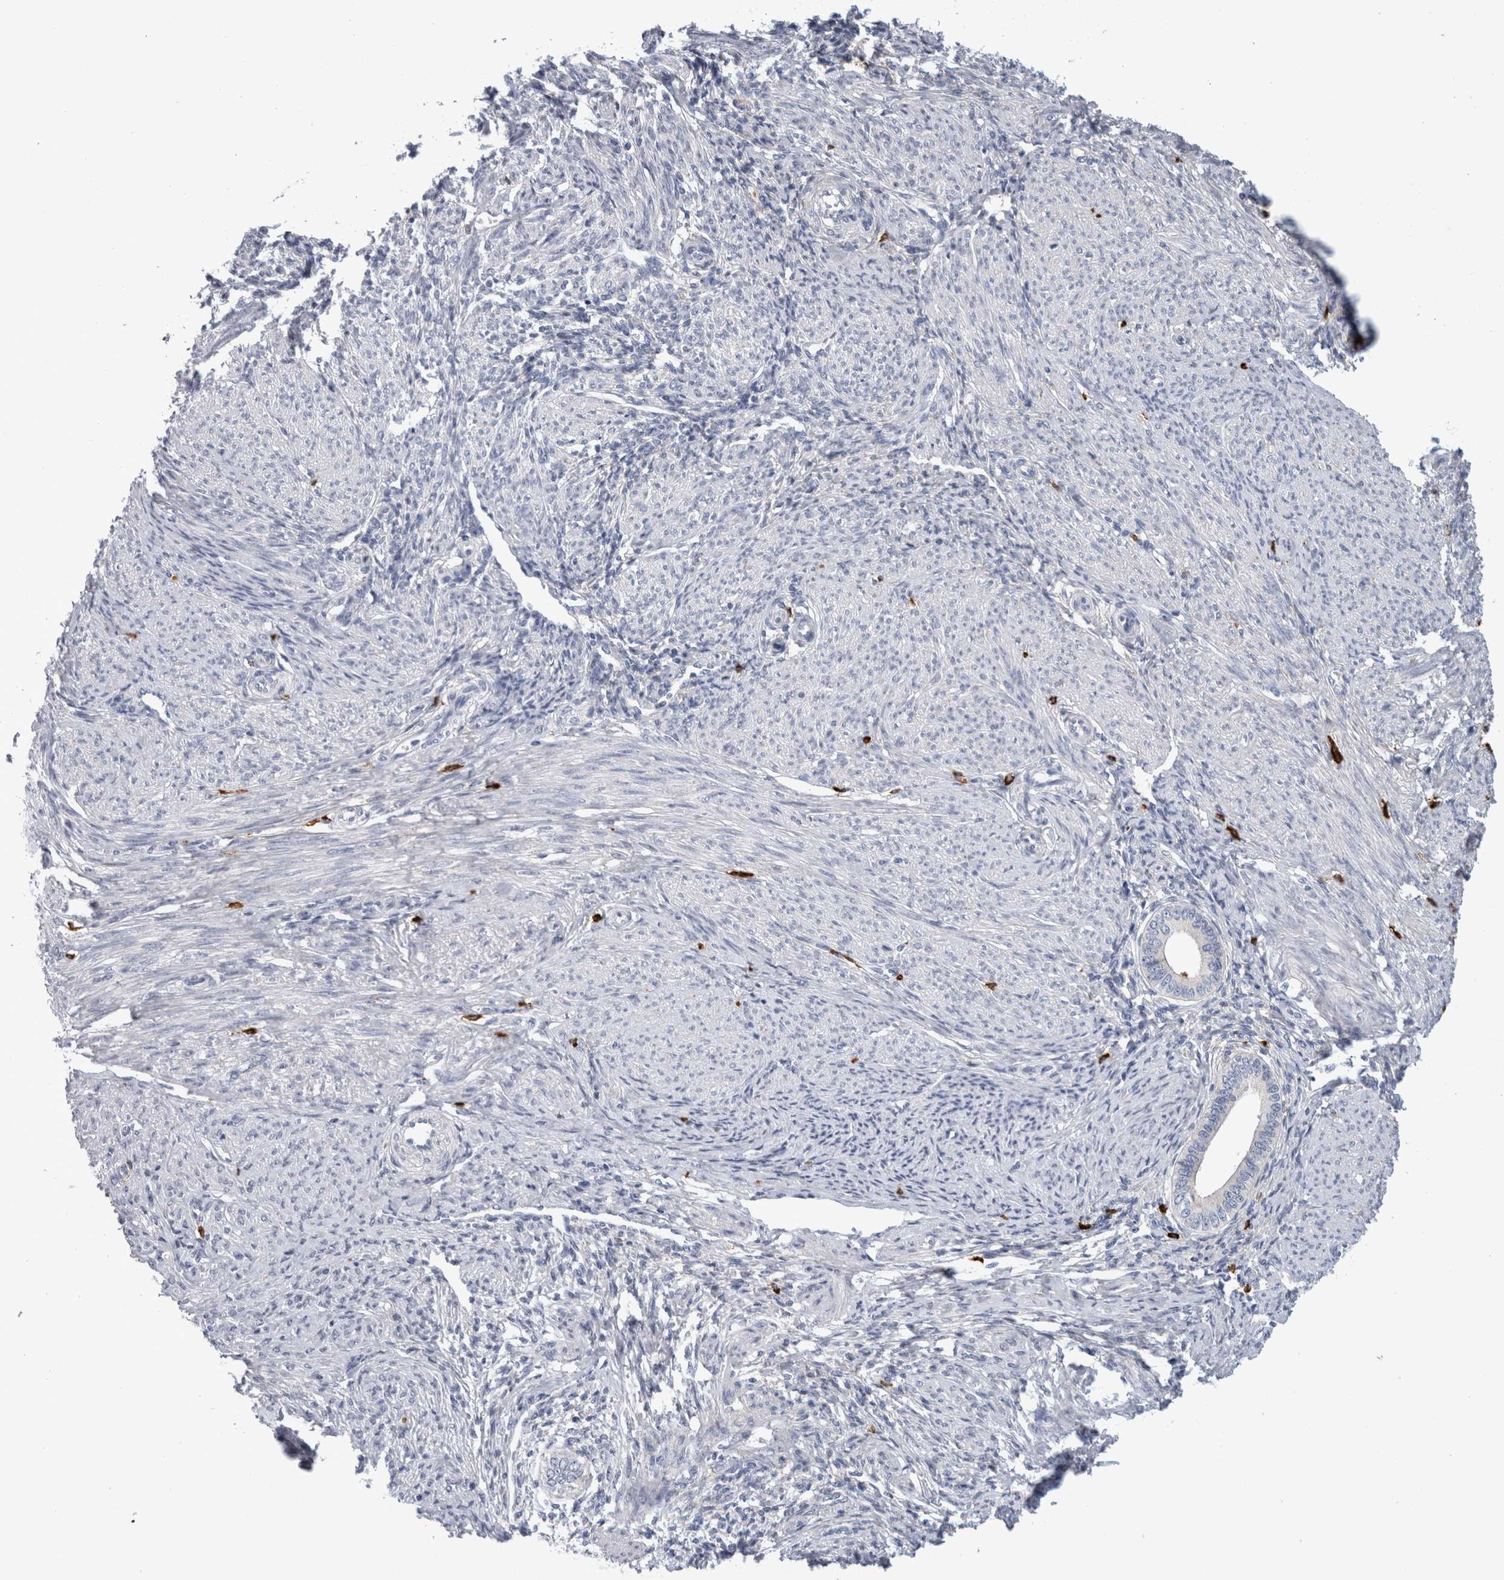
{"staining": {"intensity": "negative", "quantity": "none", "location": "none"}, "tissue": "endometrium", "cell_type": "Cells in endometrial stroma", "image_type": "normal", "snomed": [{"axis": "morphology", "description": "Normal tissue, NOS"}, {"axis": "topography", "description": "Endometrium"}], "caption": "An immunohistochemistry (IHC) histopathology image of unremarkable endometrium is shown. There is no staining in cells in endometrial stroma of endometrium. (DAB immunohistochemistry visualized using brightfield microscopy, high magnification).", "gene": "CD63", "patient": {"sex": "female", "age": 42}}